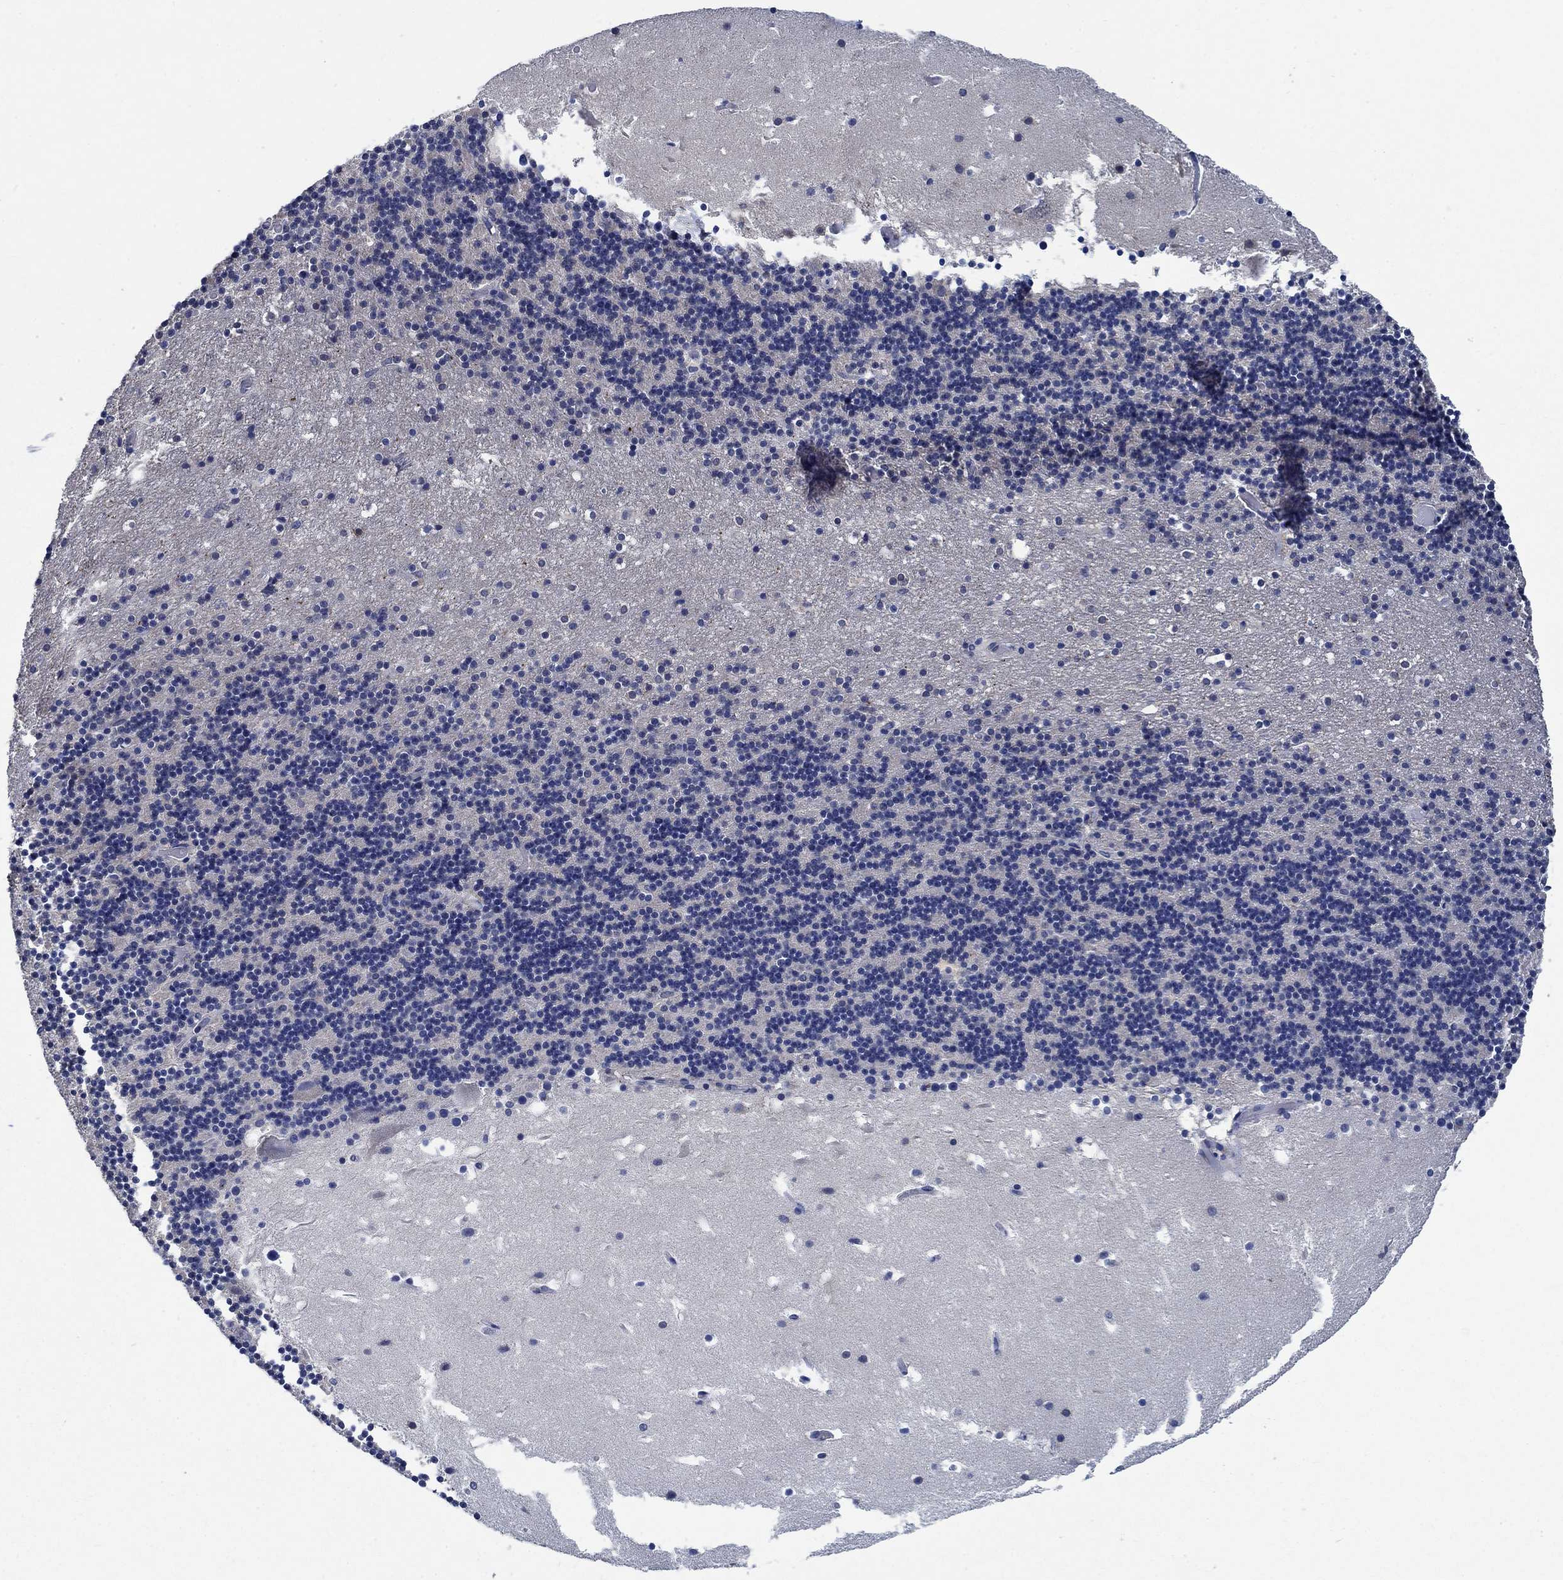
{"staining": {"intensity": "negative", "quantity": "none", "location": "none"}, "tissue": "cerebellum", "cell_type": "Cells in granular layer", "image_type": "normal", "snomed": [{"axis": "morphology", "description": "Normal tissue, NOS"}, {"axis": "topography", "description": "Cerebellum"}], "caption": "There is no significant expression in cells in granular layer of cerebellum.", "gene": "STXBP6", "patient": {"sex": "male", "age": 37}}